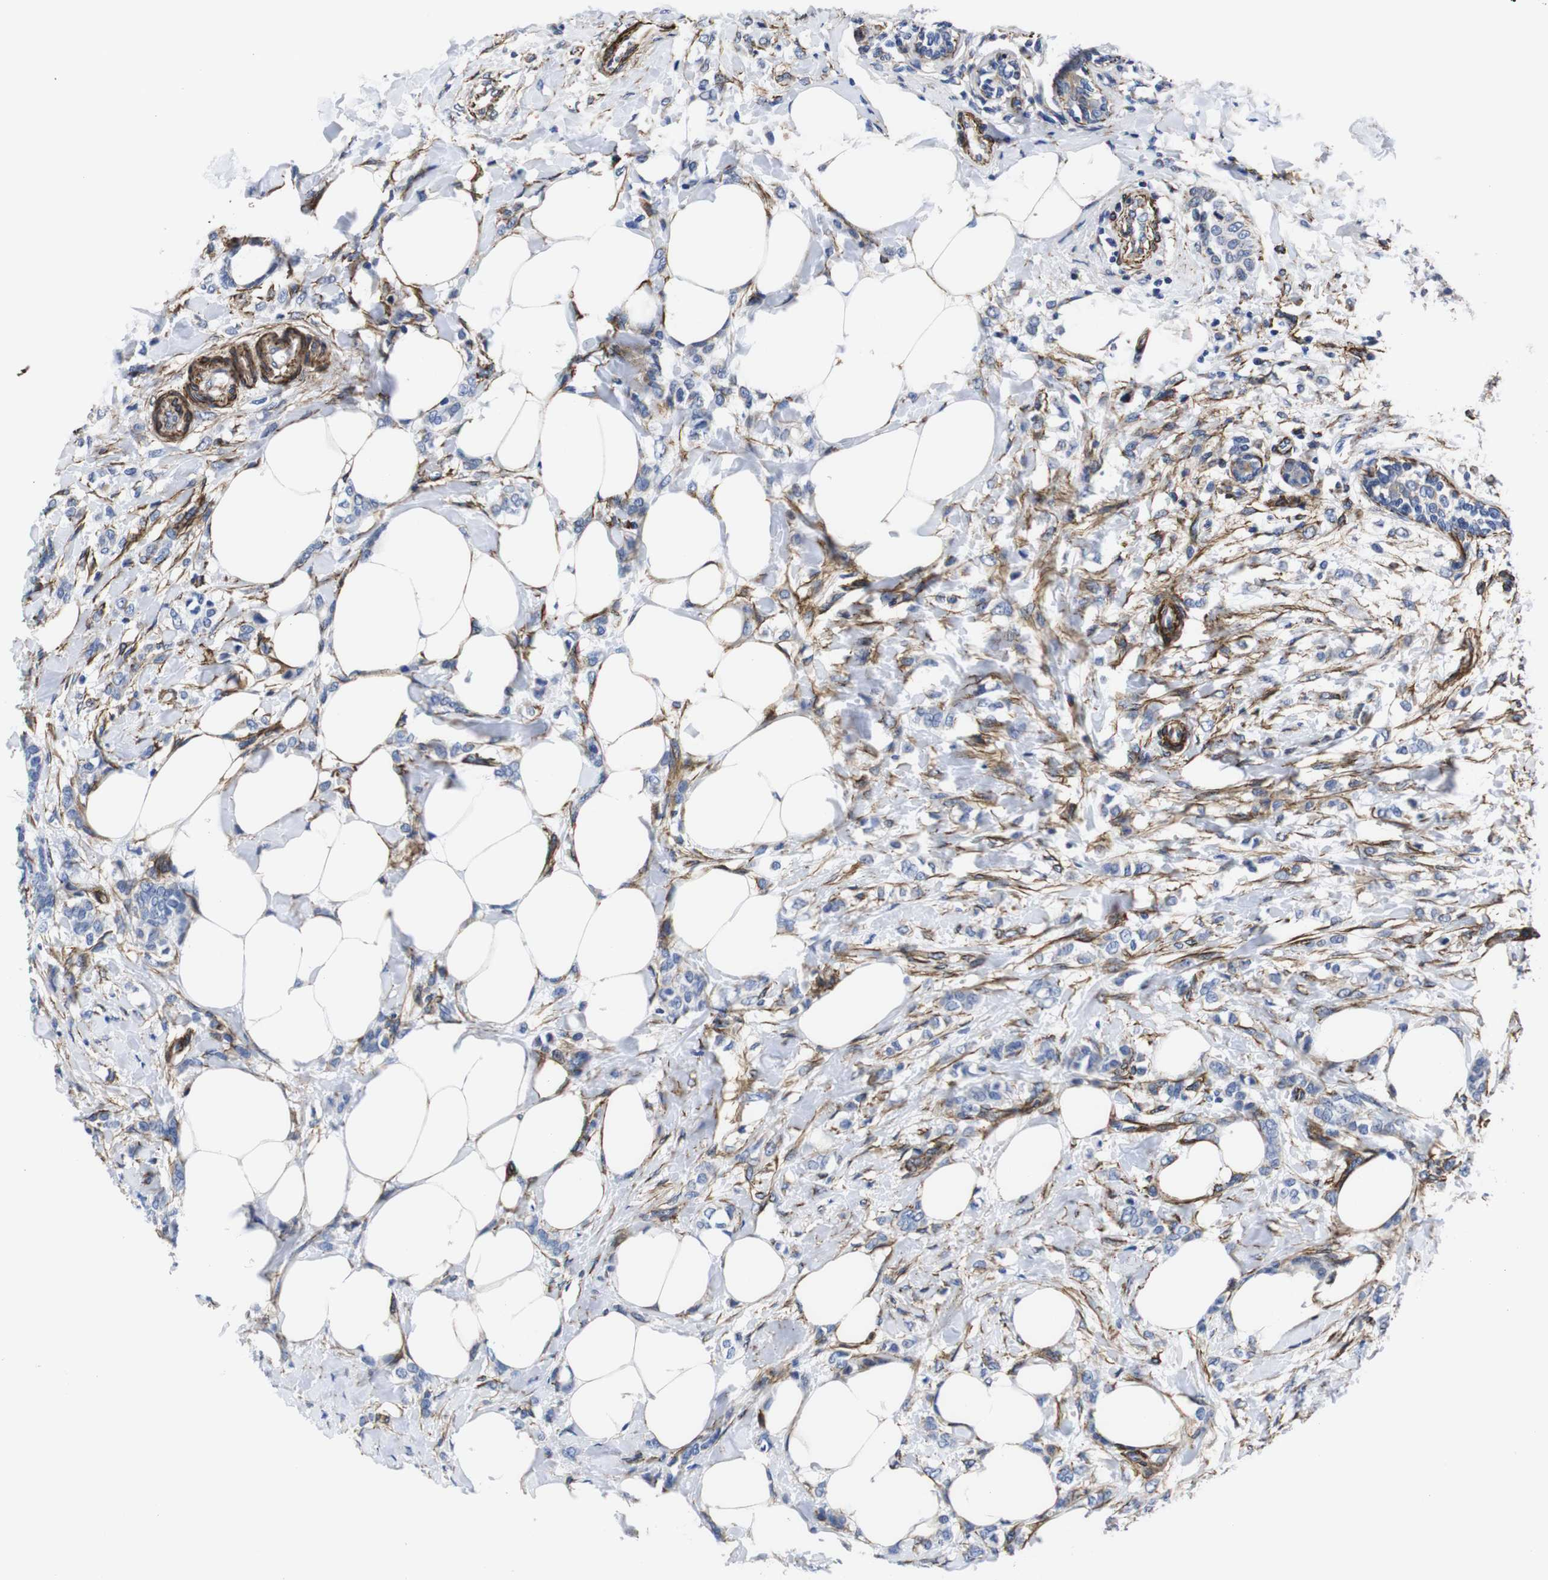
{"staining": {"intensity": "weak", "quantity": "<25%", "location": "cytoplasmic/membranous"}, "tissue": "breast cancer", "cell_type": "Tumor cells", "image_type": "cancer", "snomed": [{"axis": "morphology", "description": "Lobular carcinoma, in situ"}, {"axis": "morphology", "description": "Lobular carcinoma"}, {"axis": "topography", "description": "Breast"}], "caption": "Immunohistochemical staining of human breast cancer (lobular carcinoma in situ) reveals no significant expression in tumor cells. The staining was performed using DAB (3,3'-diaminobenzidine) to visualize the protein expression in brown, while the nuclei were stained in blue with hematoxylin (Magnification: 20x).", "gene": "WNT10A", "patient": {"sex": "female", "age": 41}}